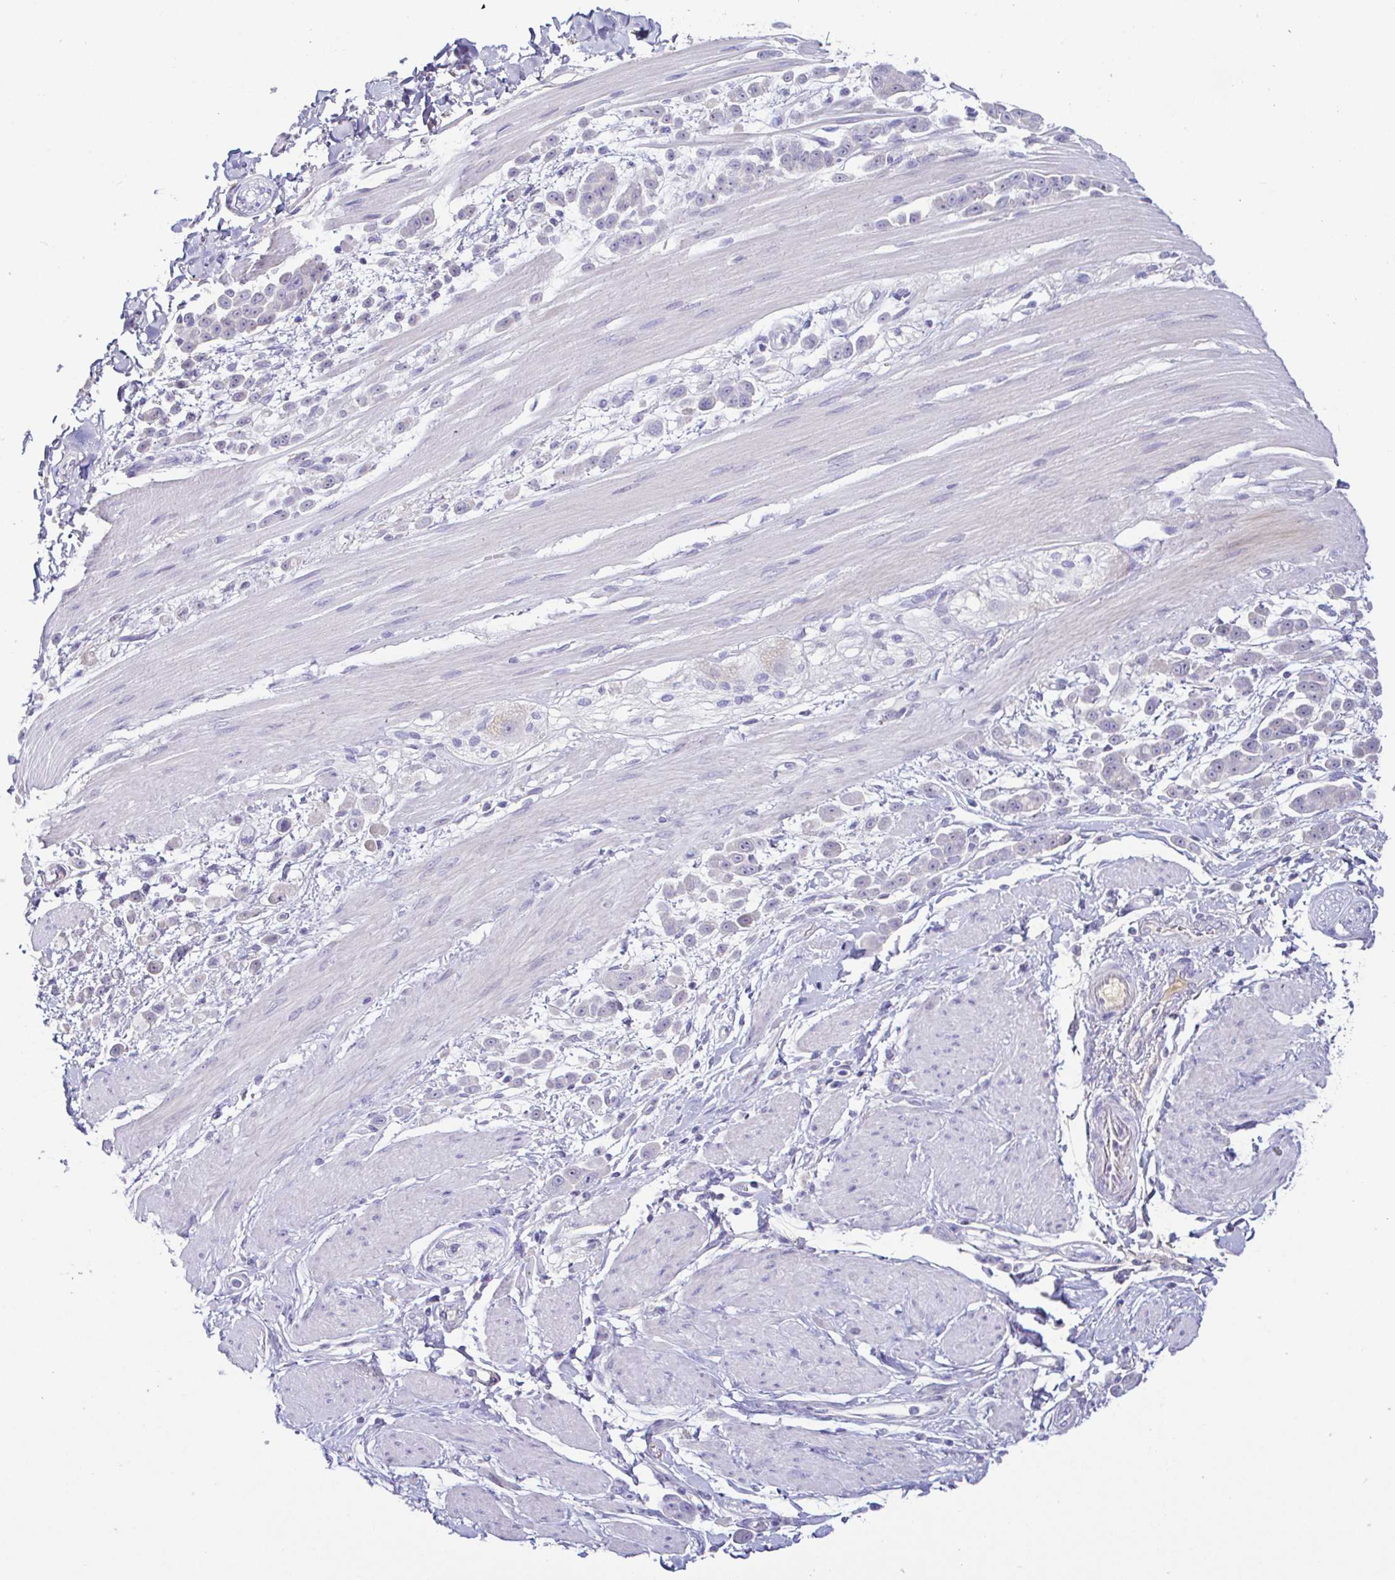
{"staining": {"intensity": "negative", "quantity": "none", "location": "none"}, "tissue": "pancreatic cancer", "cell_type": "Tumor cells", "image_type": "cancer", "snomed": [{"axis": "morphology", "description": "Normal tissue, NOS"}, {"axis": "morphology", "description": "Adenocarcinoma, NOS"}, {"axis": "topography", "description": "Pancreas"}], "caption": "Tumor cells show no significant protein staining in pancreatic cancer (adenocarcinoma). The staining is performed using DAB (3,3'-diaminobenzidine) brown chromogen with nuclei counter-stained in using hematoxylin.", "gene": "SAA4", "patient": {"sex": "female", "age": 64}}